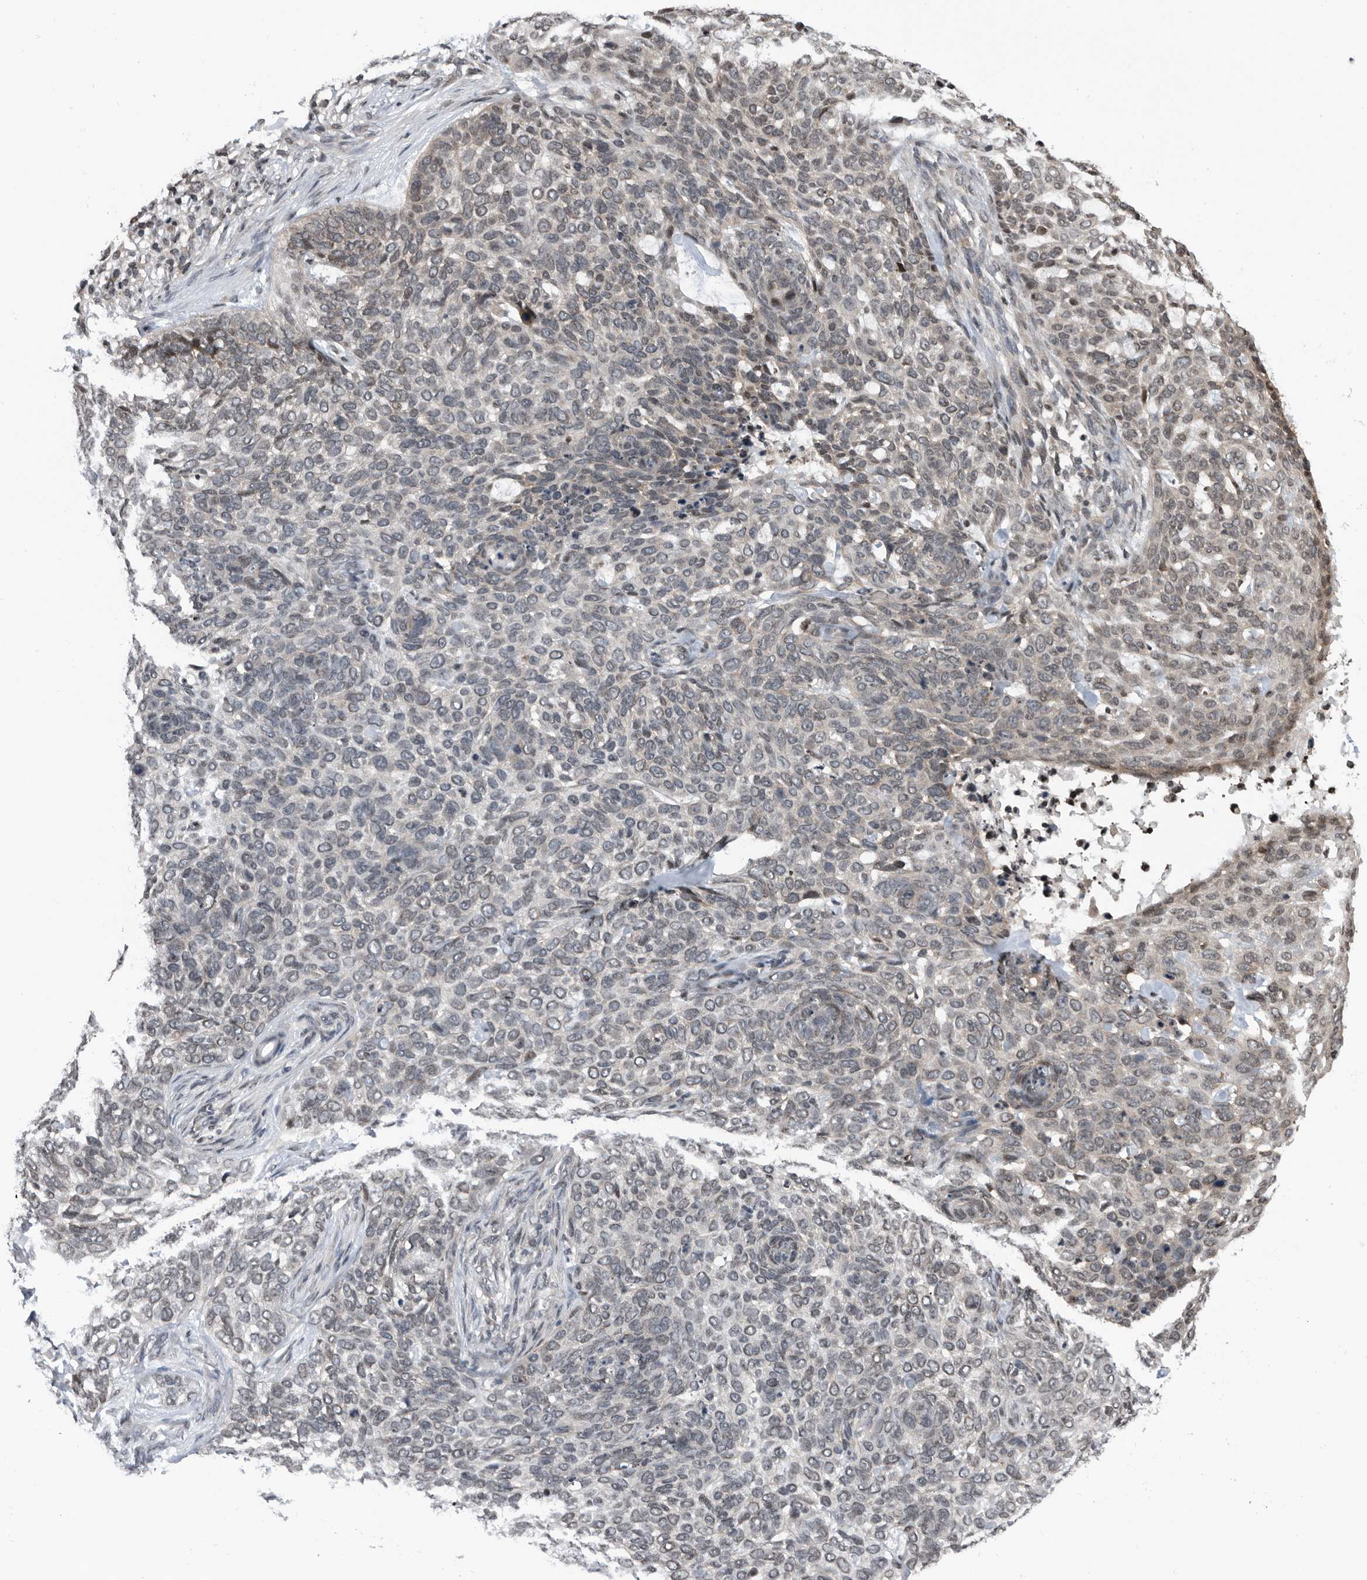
{"staining": {"intensity": "weak", "quantity": "<25%", "location": "nuclear"}, "tissue": "skin cancer", "cell_type": "Tumor cells", "image_type": "cancer", "snomed": [{"axis": "morphology", "description": "Basal cell carcinoma"}, {"axis": "topography", "description": "Skin"}], "caption": "This is a photomicrograph of immunohistochemistry staining of skin cancer, which shows no staining in tumor cells. (Stains: DAB (3,3'-diaminobenzidine) IHC with hematoxylin counter stain, Microscopy: brightfield microscopy at high magnification).", "gene": "SNRNP48", "patient": {"sex": "female", "age": 64}}